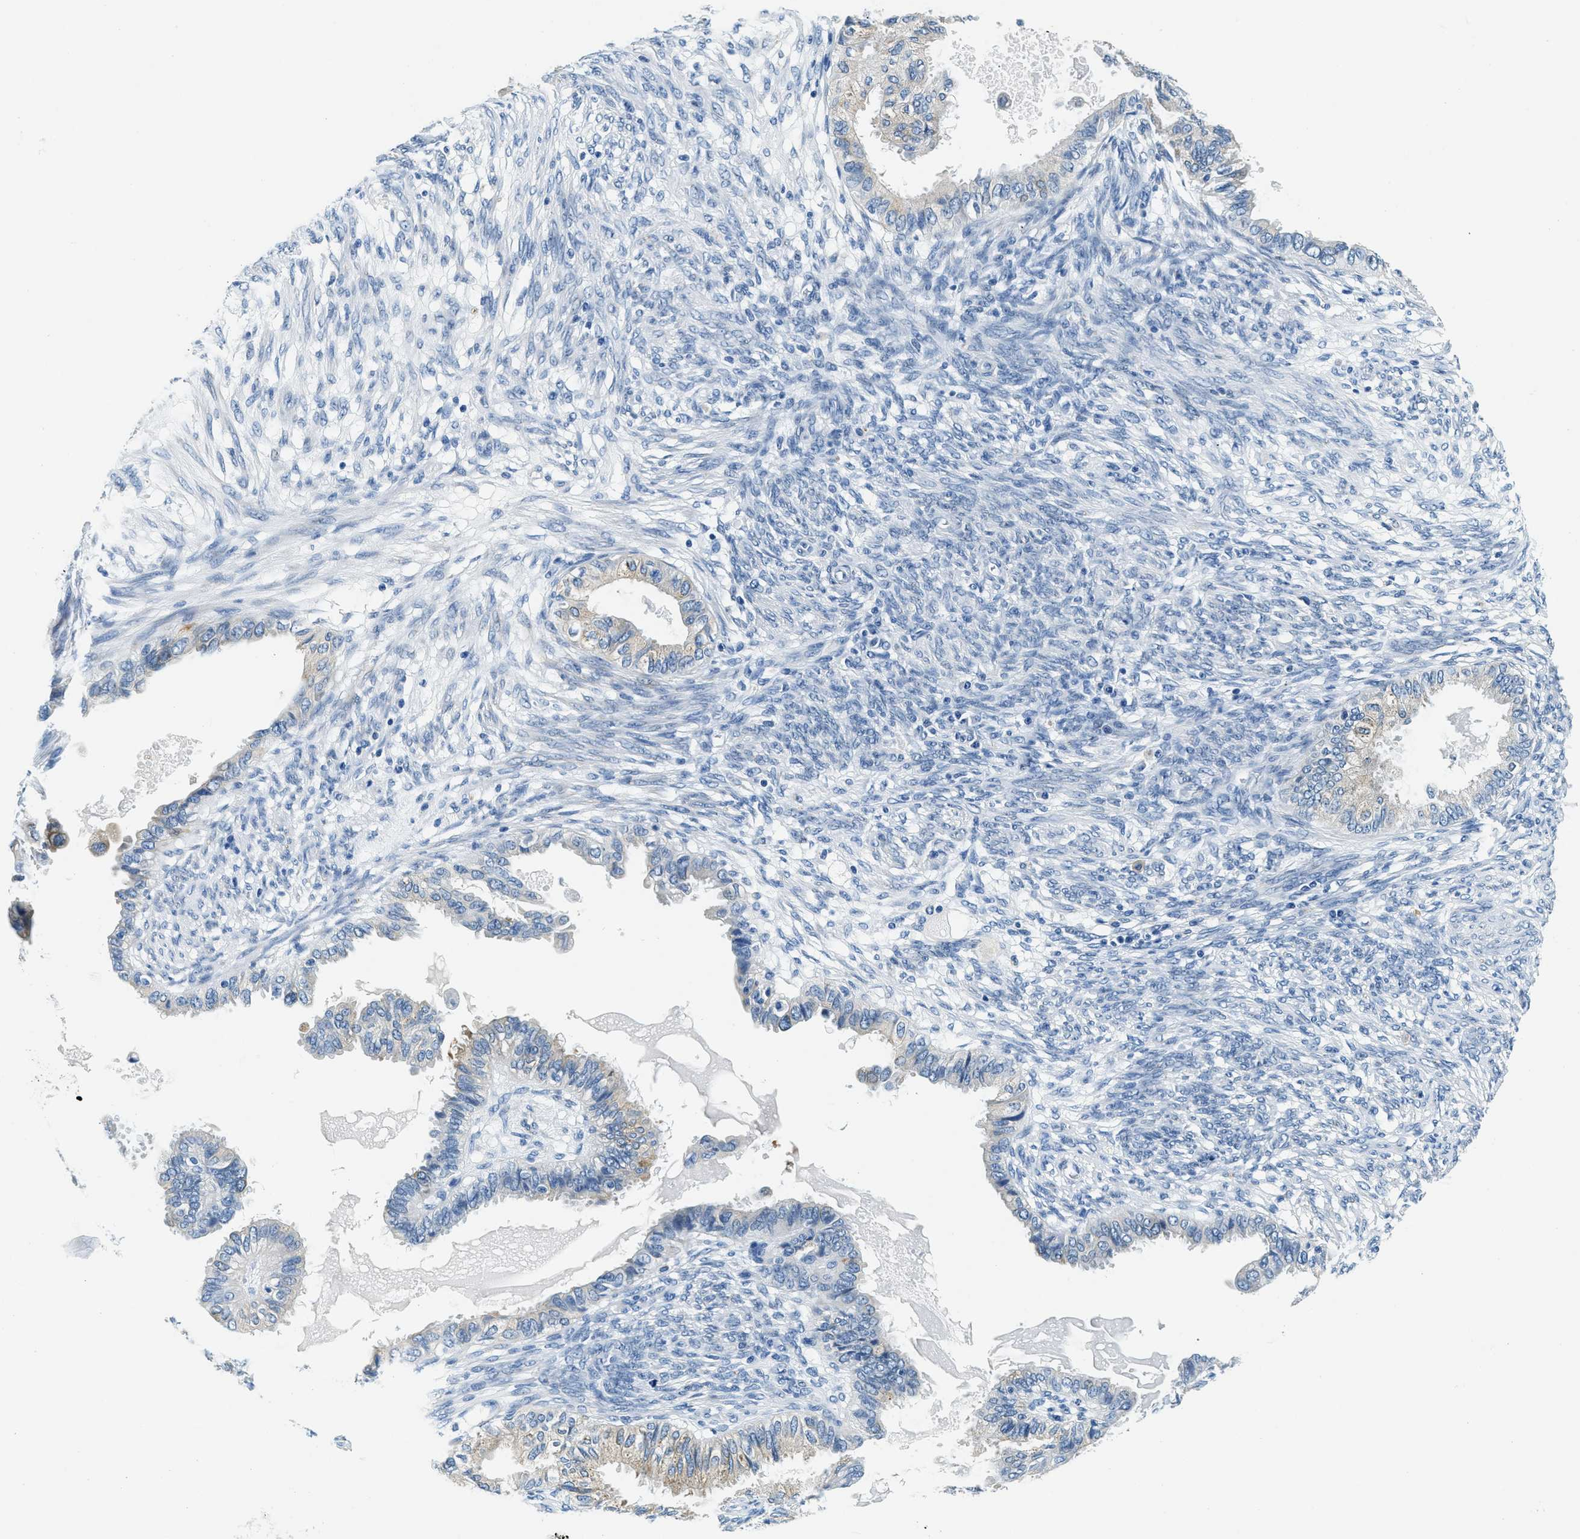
{"staining": {"intensity": "weak", "quantity": "25%-75%", "location": "cytoplasmic/membranous"}, "tissue": "cervical cancer", "cell_type": "Tumor cells", "image_type": "cancer", "snomed": [{"axis": "morphology", "description": "Normal tissue, NOS"}, {"axis": "morphology", "description": "Adenocarcinoma, NOS"}, {"axis": "topography", "description": "Cervix"}, {"axis": "topography", "description": "Endometrium"}], "caption": "Immunohistochemical staining of cervical cancer reveals low levels of weak cytoplasmic/membranous expression in about 25%-75% of tumor cells.", "gene": "UBAC2", "patient": {"sex": "female", "age": 86}}